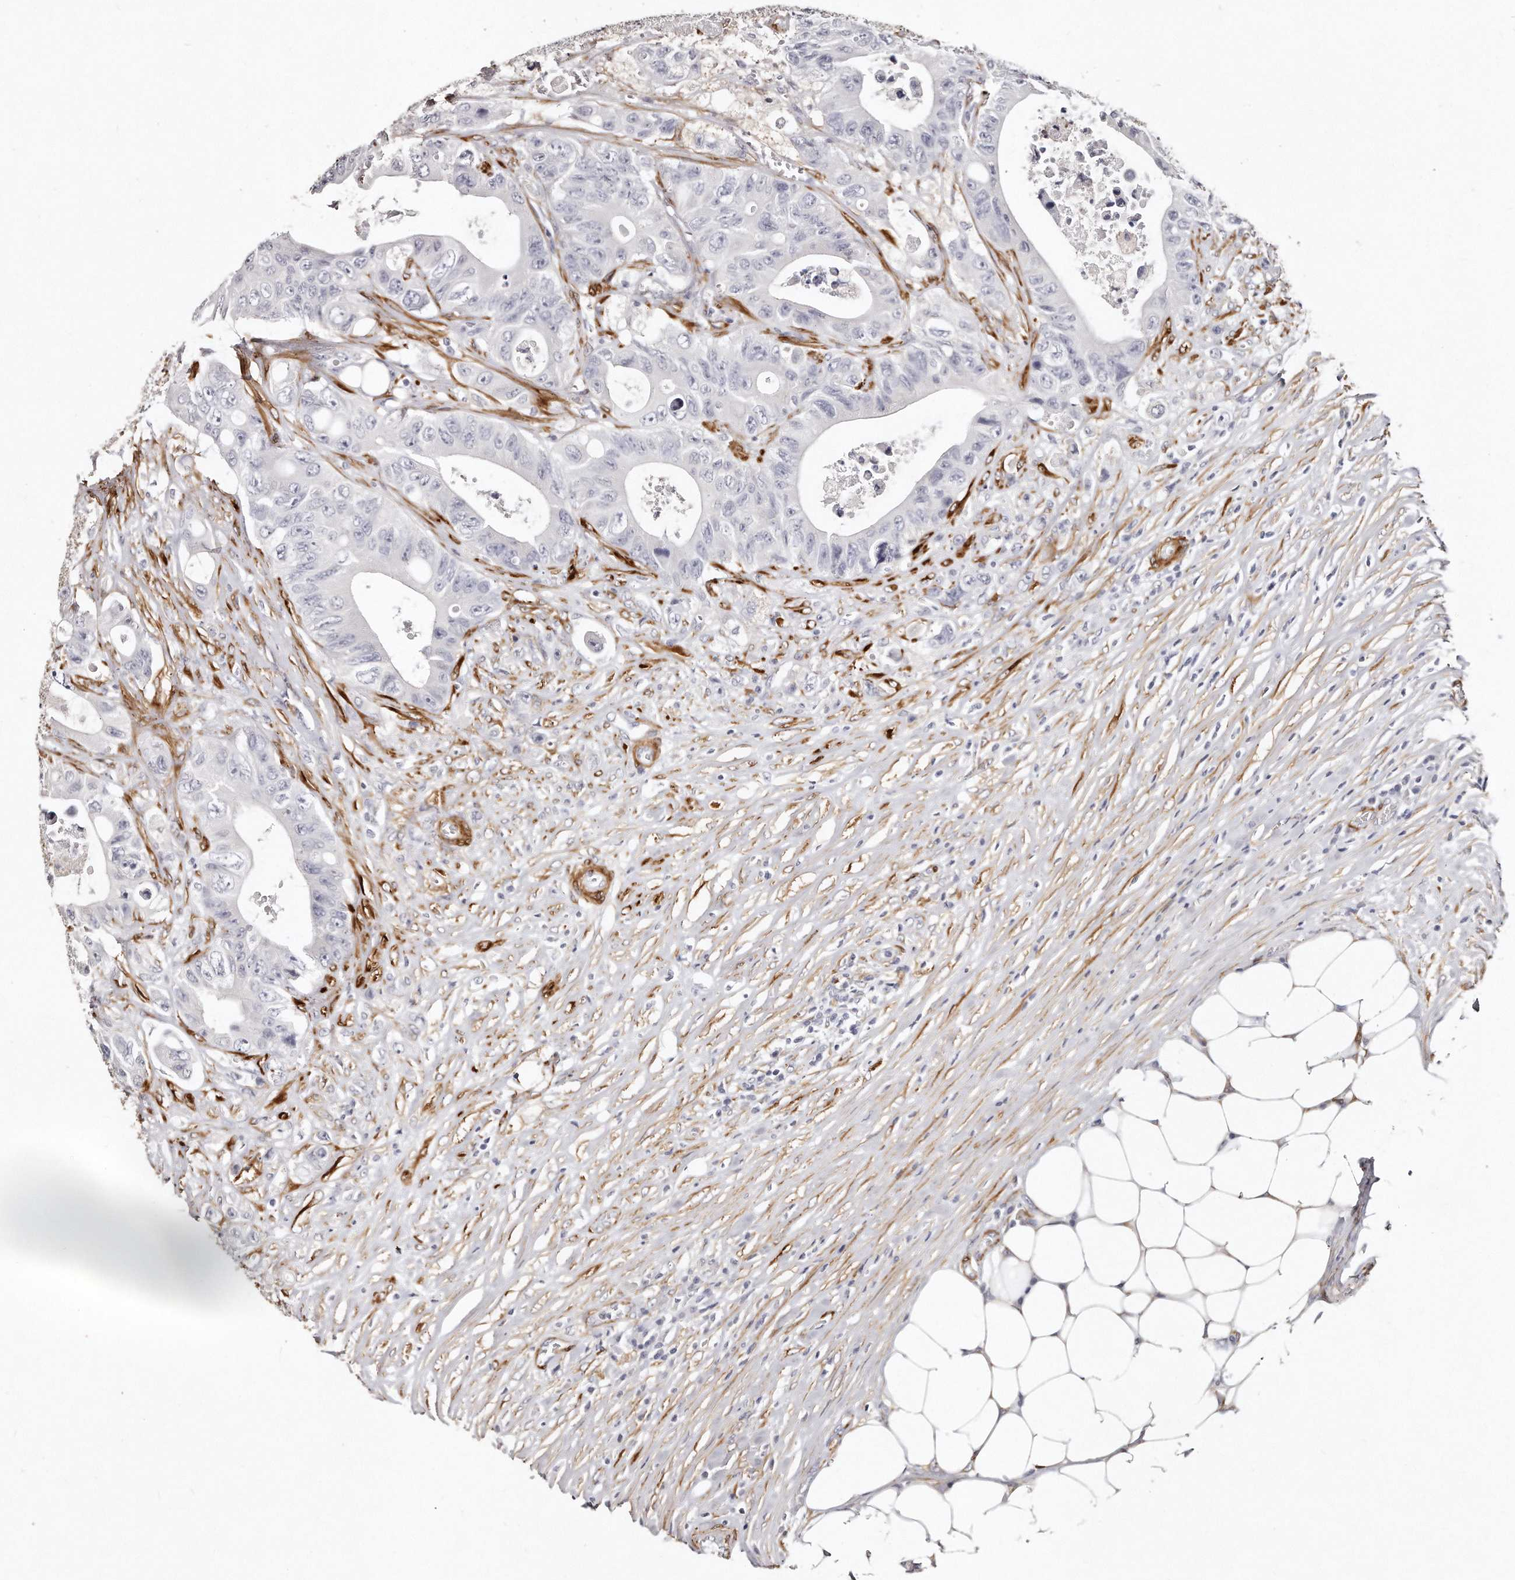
{"staining": {"intensity": "negative", "quantity": "none", "location": "none"}, "tissue": "colorectal cancer", "cell_type": "Tumor cells", "image_type": "cancer", "snomed": [{"axis": "morphology", "description": "Adenocarcinoma, NOS"}, {"axis": "topography", "description": "Colon"}], "caption": "Immunohistochemical staining of colorectal cancer shows no significant staining in tumor cells.", "gene": "LMOD1", "patient": {"sex": "female", "age": 46}}